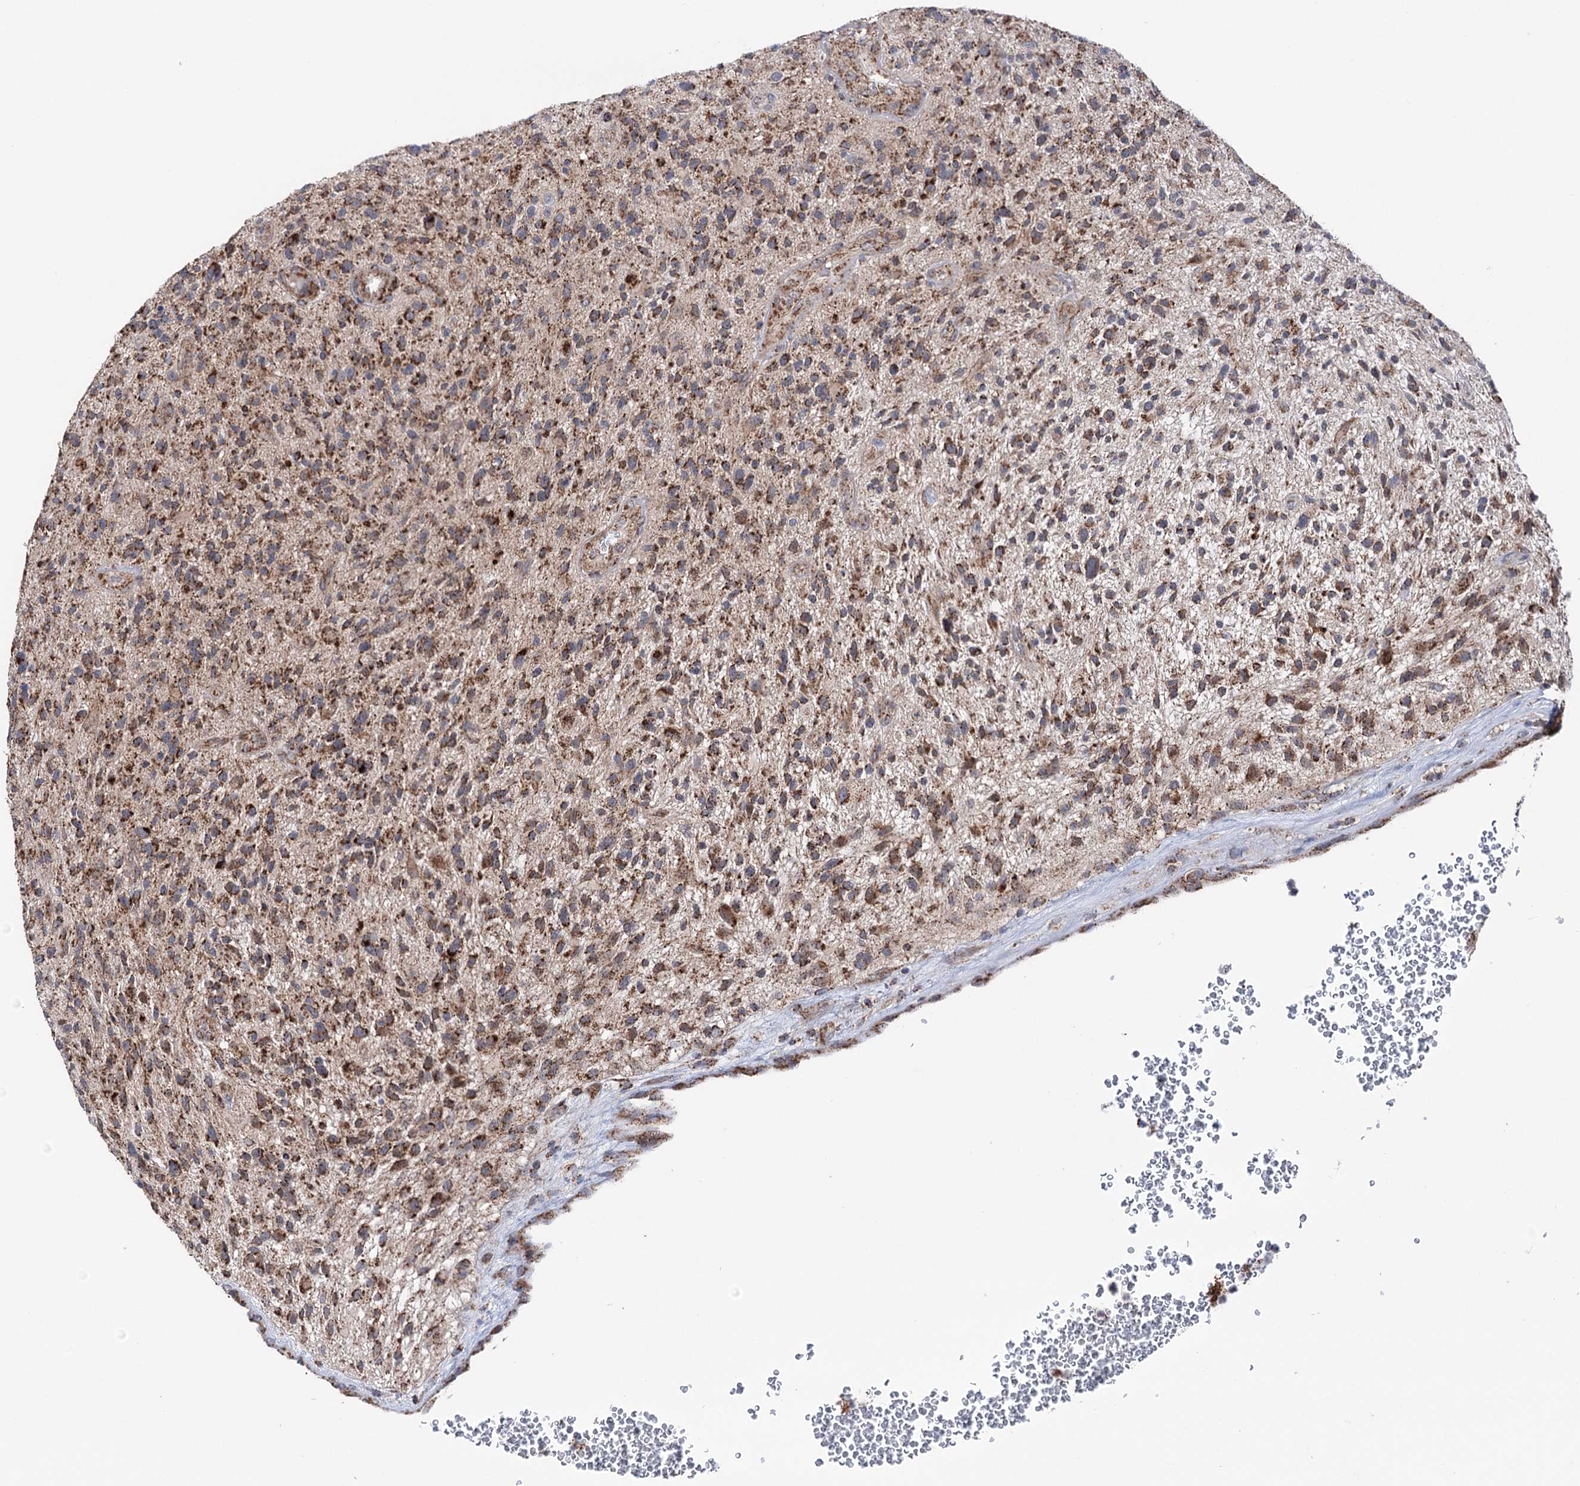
{"staining": {"intensity": "strong", "quantity": "25%-75%", "location": "cytoplasmic/membranous"}, "tissue": "glioma", "cell_type": "Tumor cells", "image_type": "cancer", "snomed": [{"axis": "morphology", "description": "Glioma, malignant, High grade"}, {"axis": "topography", "description": "Brain"}], "caption": "Glioma stained for a protein (brown) demonstrates strong cytoplasmic/membranous positive positivity in approximately 25%-75% of tumor cells.", "gene": "SUCLA2", "patient": {"sex": "male", "age": 47}}